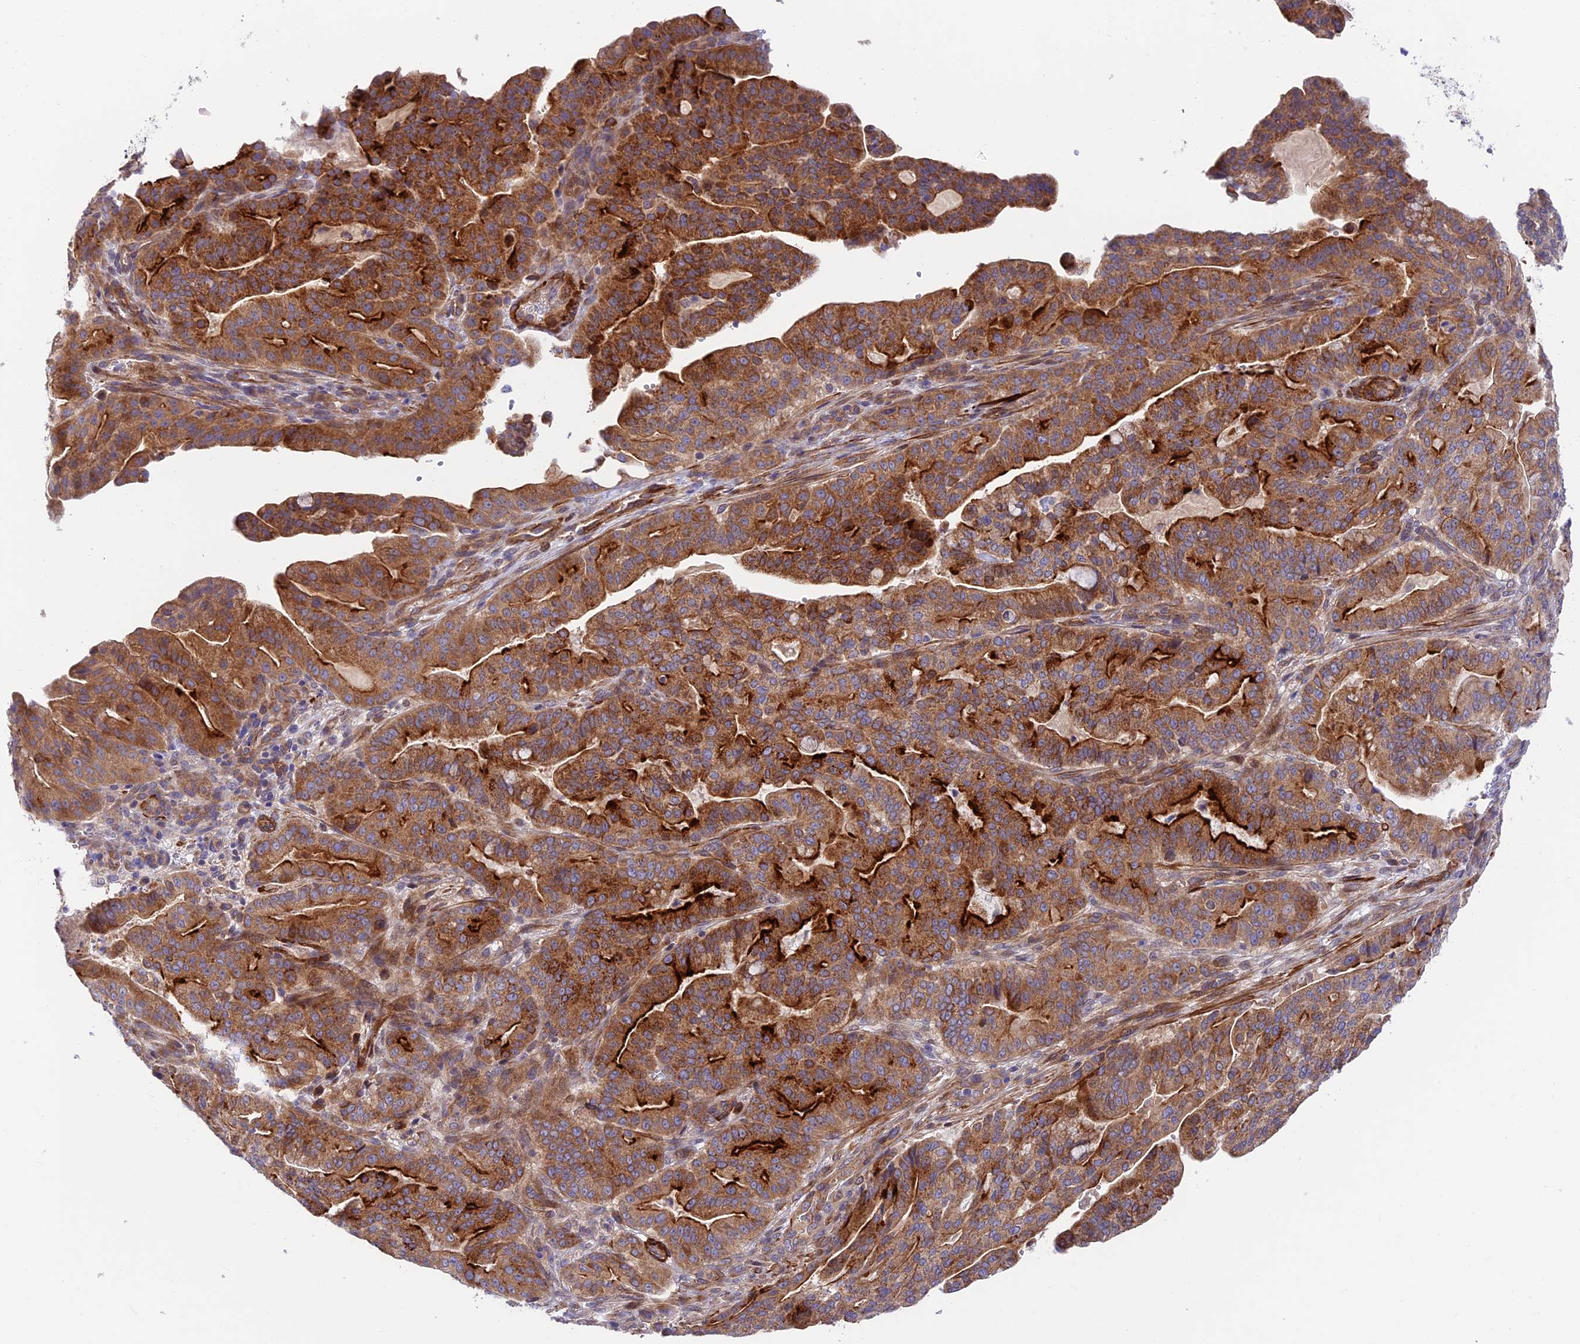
{"staining": {"intensity": "strong", "quantity": ">75%", "location": "cytoplasmic/membranous"}, "tissue": "pancreatic cancer", "cell_type": "Tumor cells", "image_type": "cancer", "snomed": [{"axis": "morphology", "description": "Adenocarcinoma, NOS"}, {"axis": "topography", "description": "Pancreas"}], "caption": "Pancreatic adenocarcinoma stained with DAB (3,3'-diaminobenzidine) immunohistochemistry (IHC) displays high levels of strong cytoplasmic/membranous staining in about >75% of tumor cells.", "gene": "ANKRD50", "patient": {"sex": "male", "age": 63}}